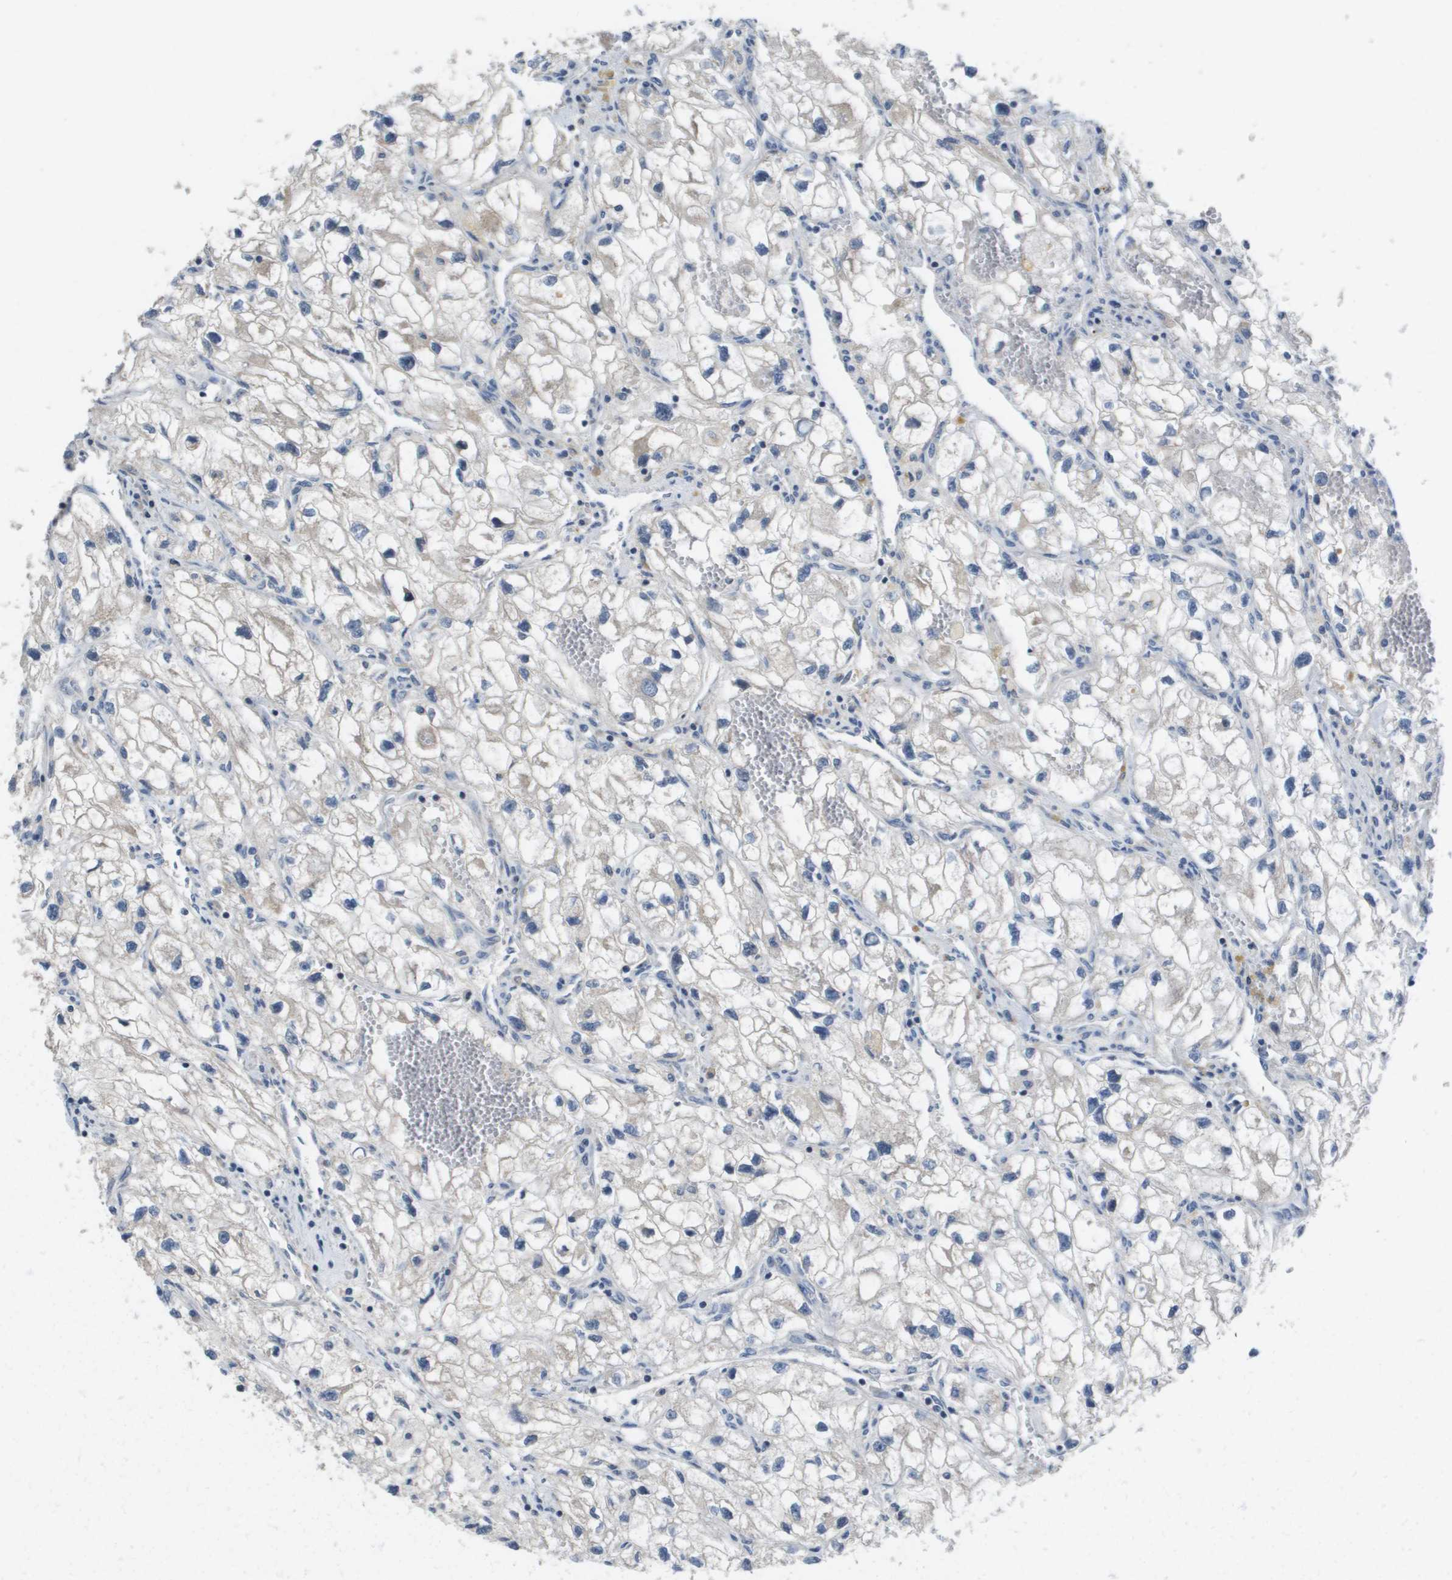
{"staining": {"intensity": "negative", "quantity": "none", "location": "none"}, "tissue": "renal cancer", "cell_type": "Tumor cells", "image_type": "cancer", "snomed": [{"axis": "morphology", "description": "Adenocarcinoma, NOS"}, {"axis": "topography", "description": "Kidney"}], "caption": "Immunohistochemistry (IHC) micrograph of neoplastic tissue: human adenocarcinoma (renal) stained with DAB (3,3'-diaminobenzidine) exhibits no significant protein positivity in tumor cells.", "gene": "CAPN11", "patient": {"sex": "female", "age": 70}}